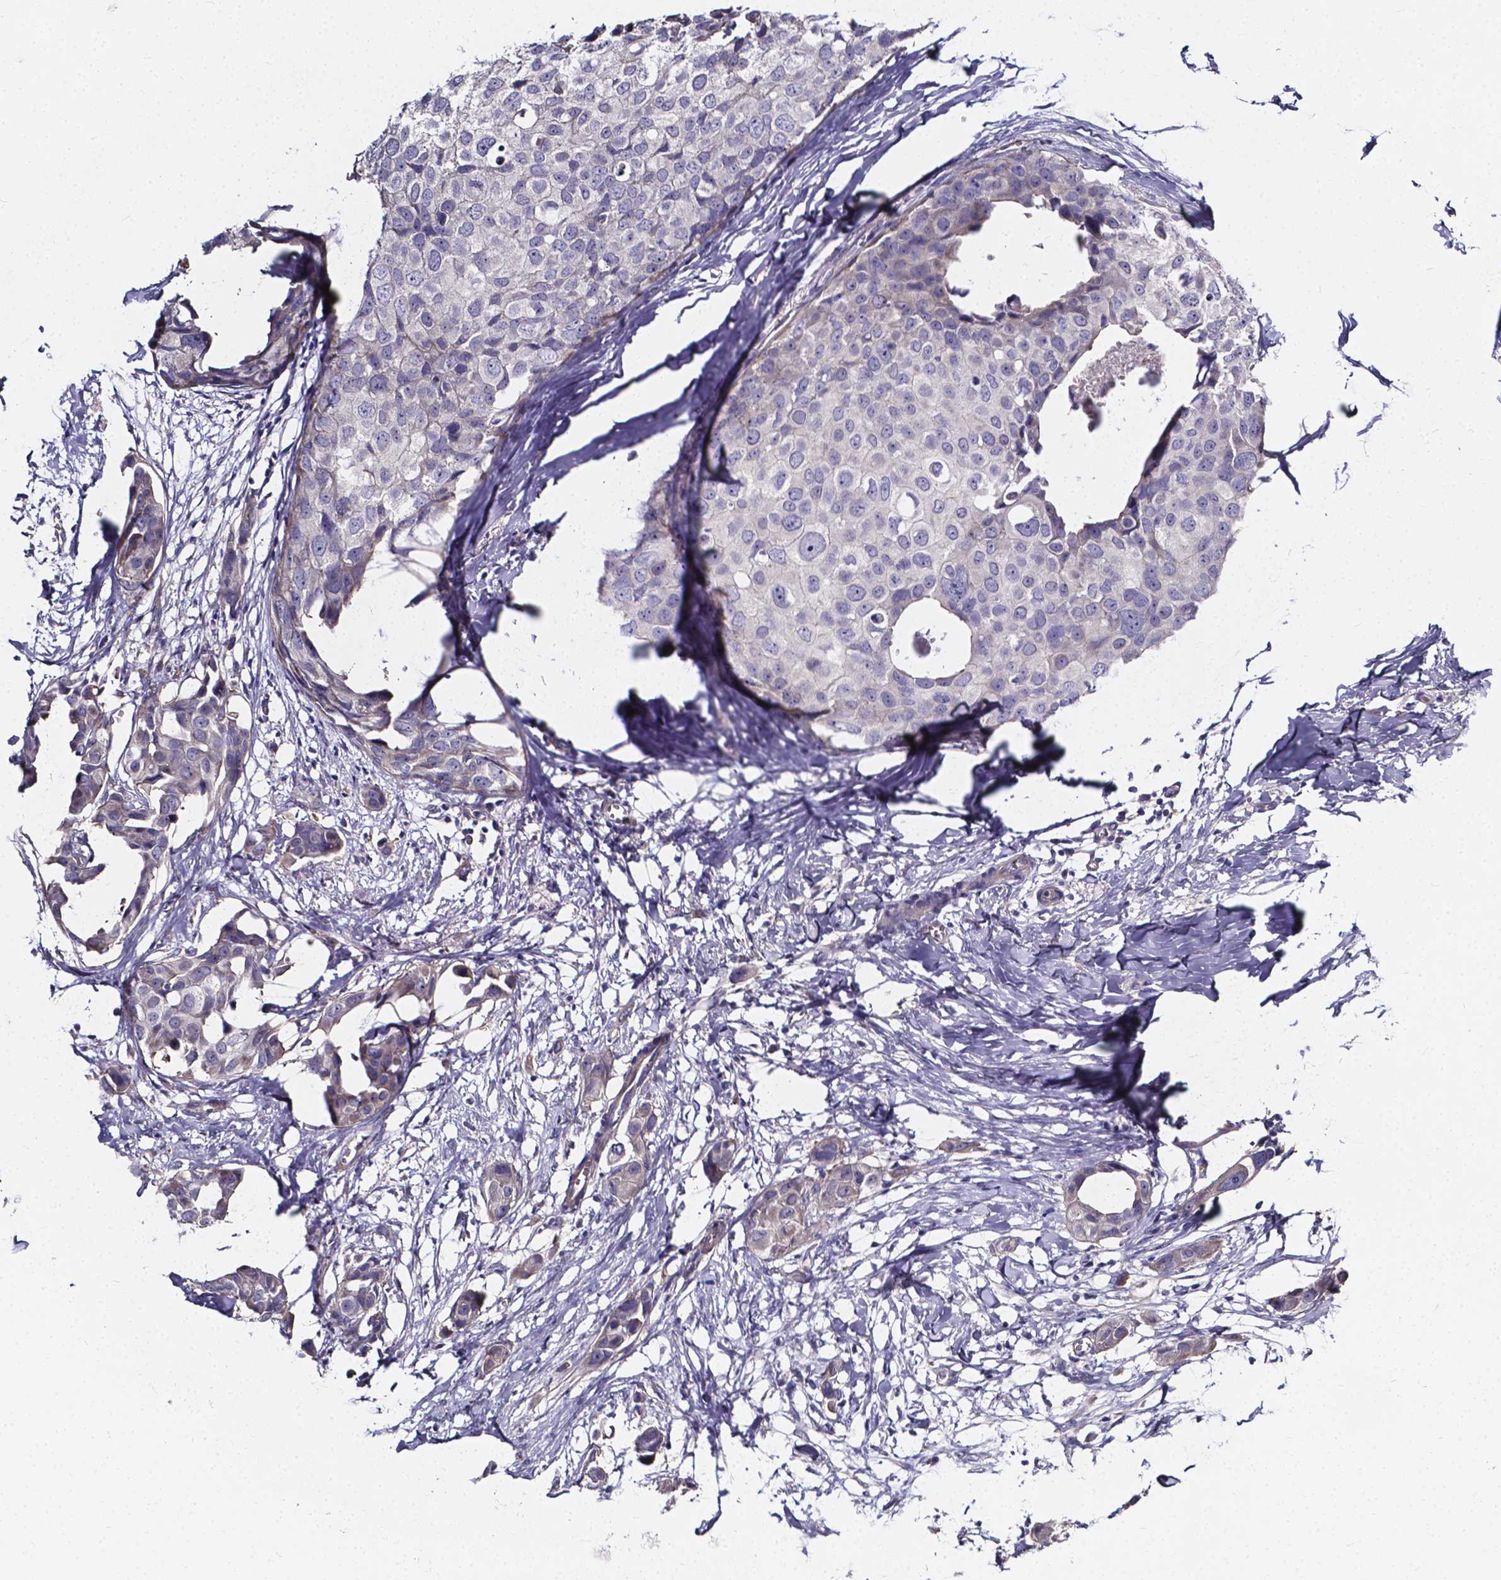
{"staining": {"intensity": "weak", "quantity": "<25%", "location": "cytoplasmic/membranous"}, "tissue": "breast cancer", "cell_type": "Tumor cells", "image_type": "cancer", "snomed": [{"axis": "morphology", "description": "Duct carcinoma"}, {"axis": "topography", "description": "Breast"}], "caption": "A high-resolution micrograph shows immunohistochemistry (IHC) staining of infiltrating ductal carcinoma (breast), which demonstrates no significant positivity in tumor cells. (DAB (3,3'-diaminobenzidine) immunohistochemistry visualized using brightfield microscopy, high magnification).", "gene": "CACNG8", "patient": {"sex": "female", "age": 38}}